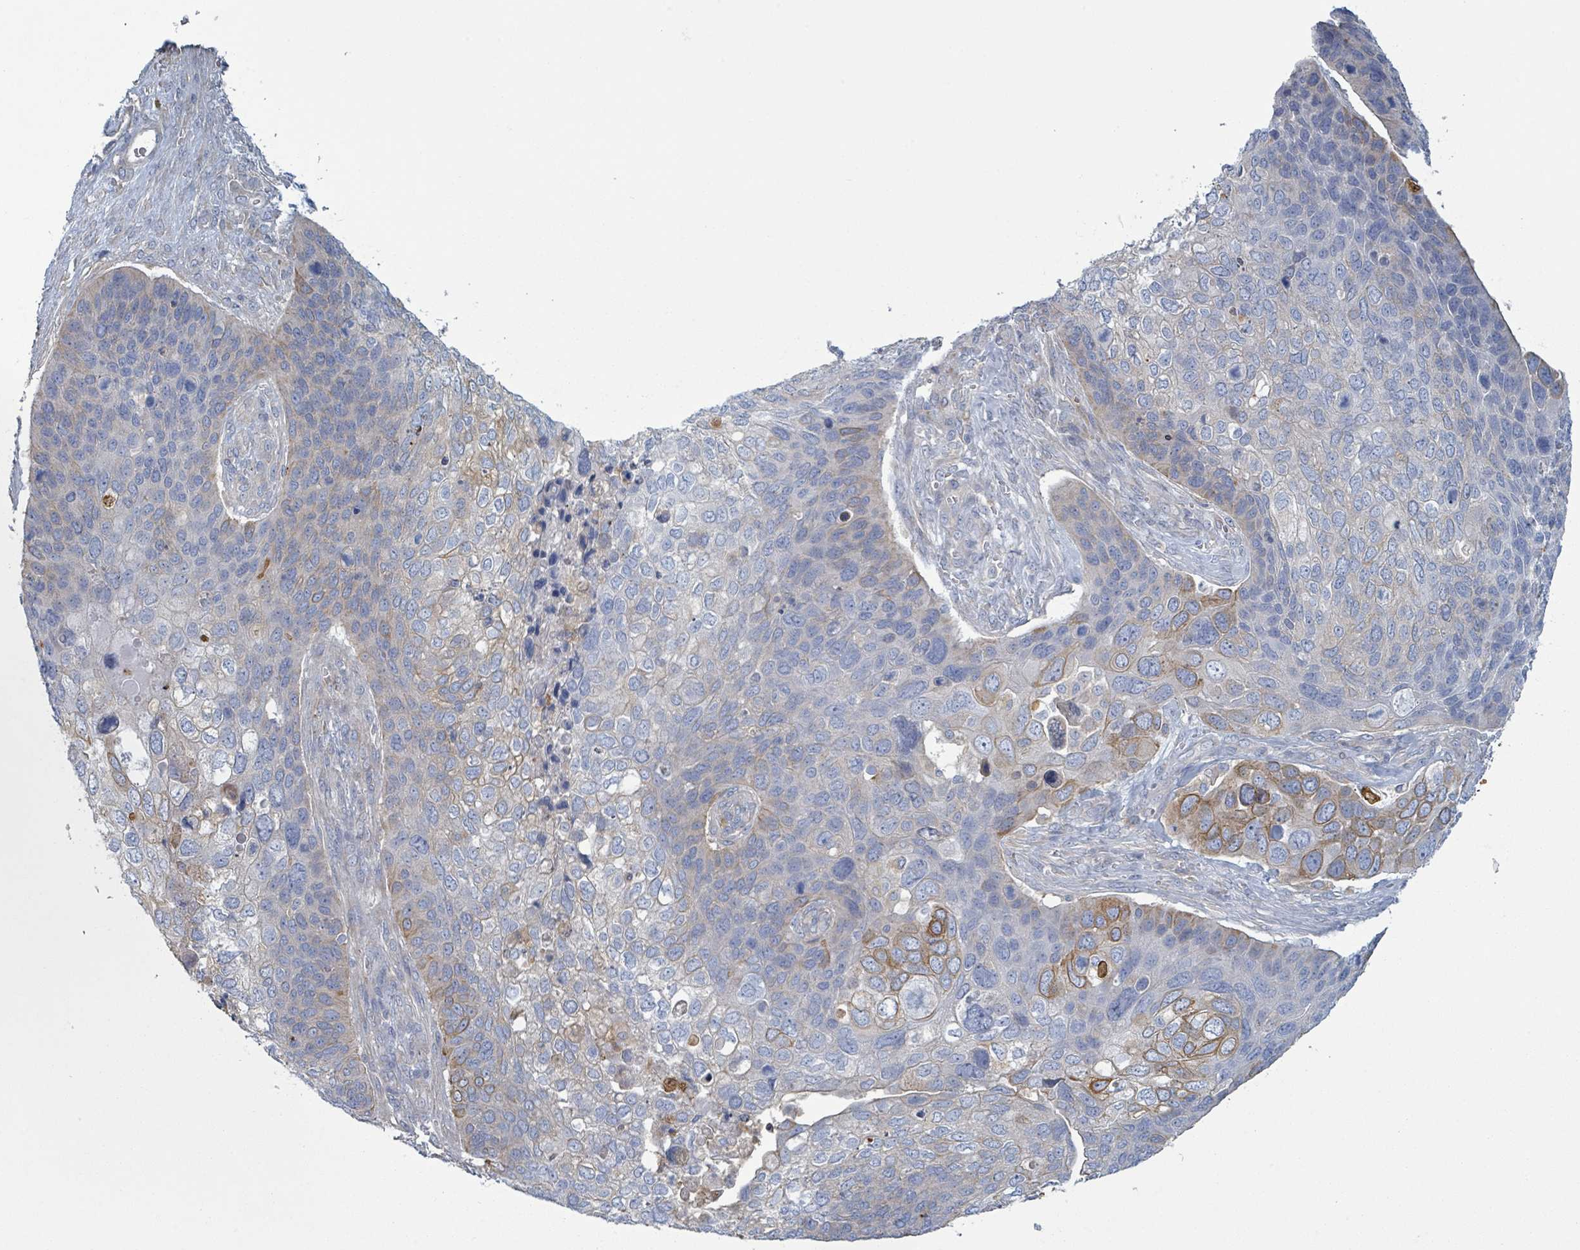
{"staining": {"intensity": "moderate", "quantity": "<25%", "location": "cytoplasmic/membranous"}, "tissue": "skin cancer", "cell_type": "Tumor cells", "image_type": "cancer", "snomed": [{"axis": "morphology", "description": "Basal cell carcinoma"}, {"axis": "topography", "description": "Skin"}], "caption": "This micrograph exhibits skin basal cell carcinoma stained with IHC to label a protein in brown. The cytoplasmic/membranous of tumor cells show moderate positivity for the protein. Nuclei are counter-stained blue.", "gene": "COL13A1", "patient": {"sex": "female", "age": 74}}